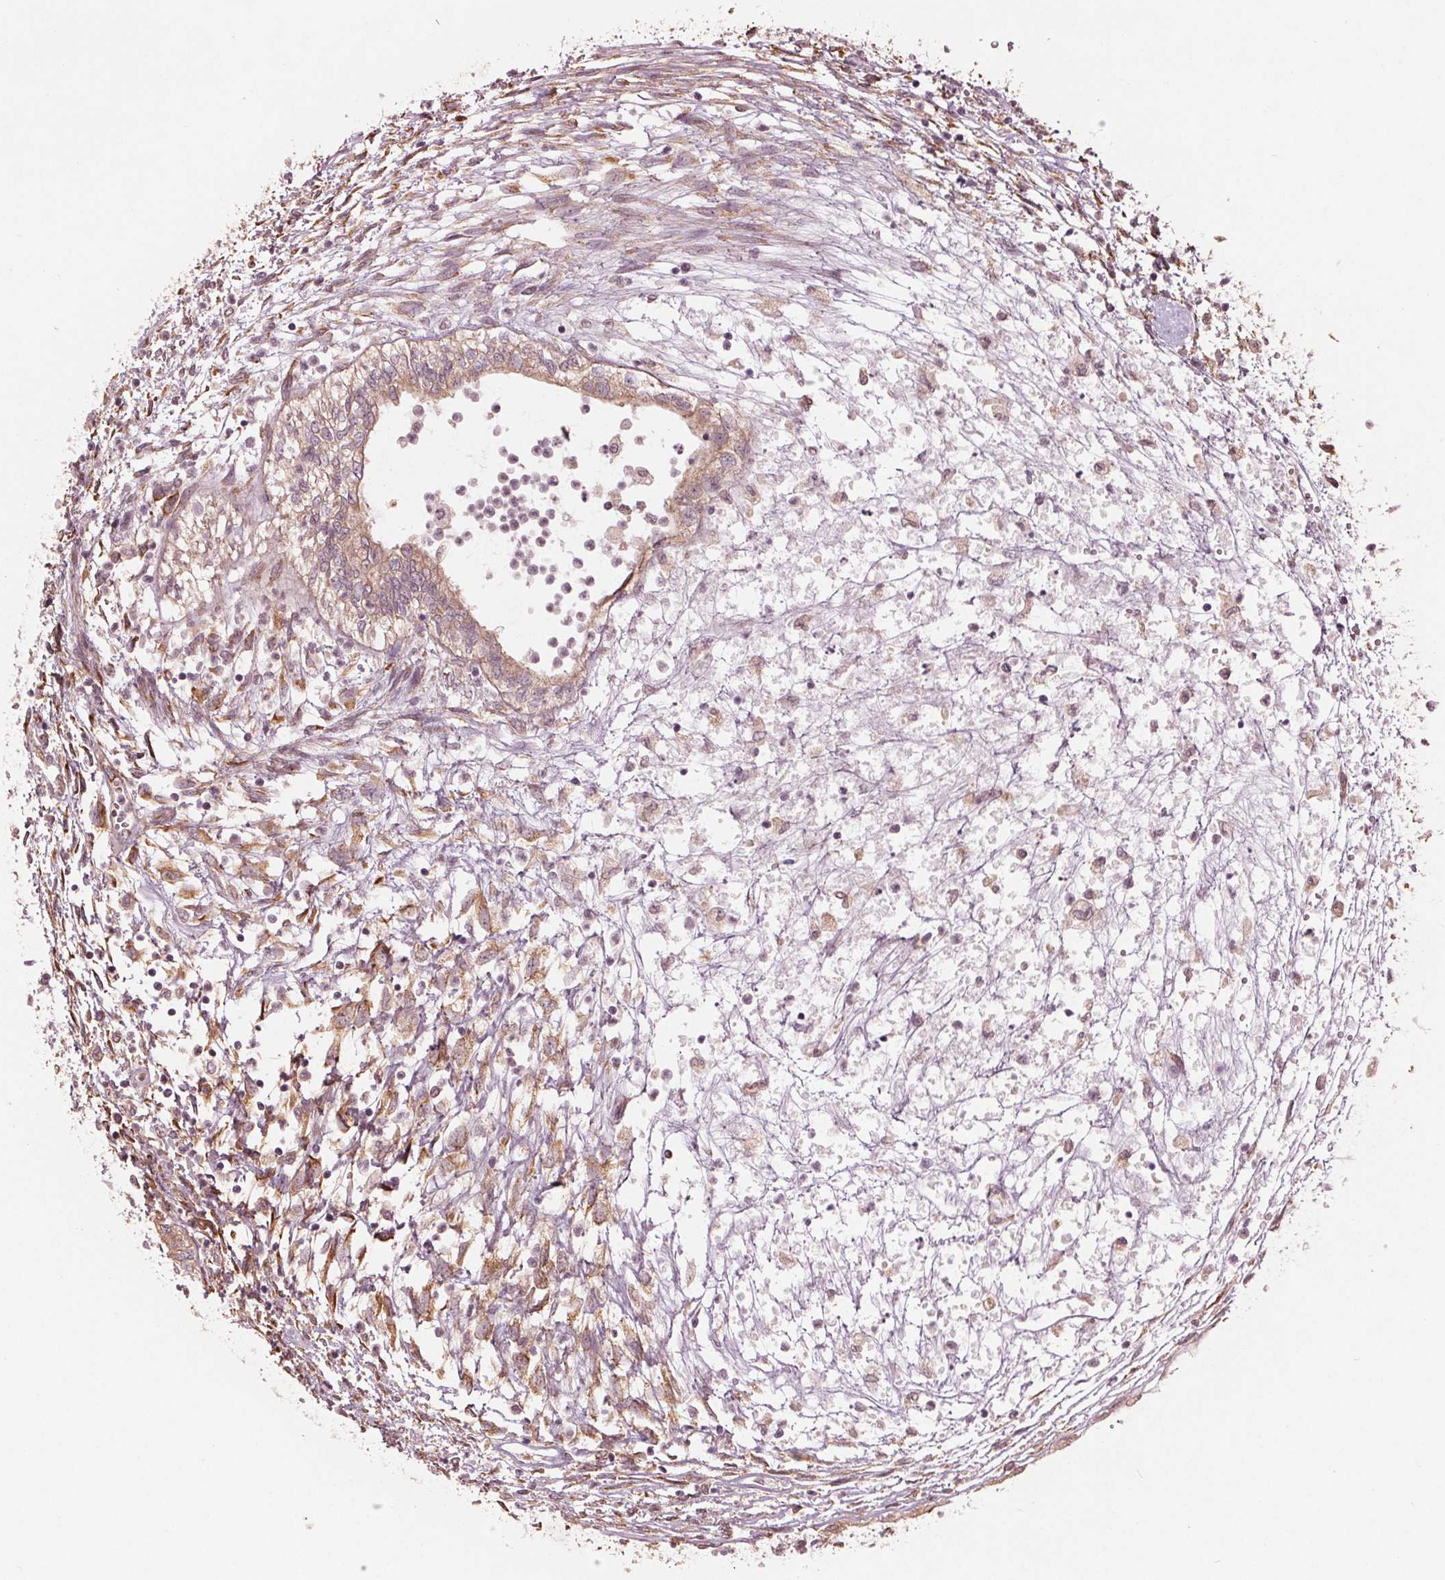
{"staining": {"intensity": "weak", "quantity": ">75%", "location": "cytoplasmic/membranous"}, "tissue": "testis cancer", "cell_type": "Tumor cells", "image_type": "cancer", "snomed": [{"axis": "morphology", "description": "Carcinoma, Embryonal, NOS"}, {"axis": "topography", "description": "Testis"}], "caption": "Immunohistochemical staining of human embryonal carcinoma (testis) reveals low levels of weak cytoplasmic/membranous expression in approximately >75% of tumor cells.", "gene": "CMIP", "patient": {"sex": "male", "age": 37}}